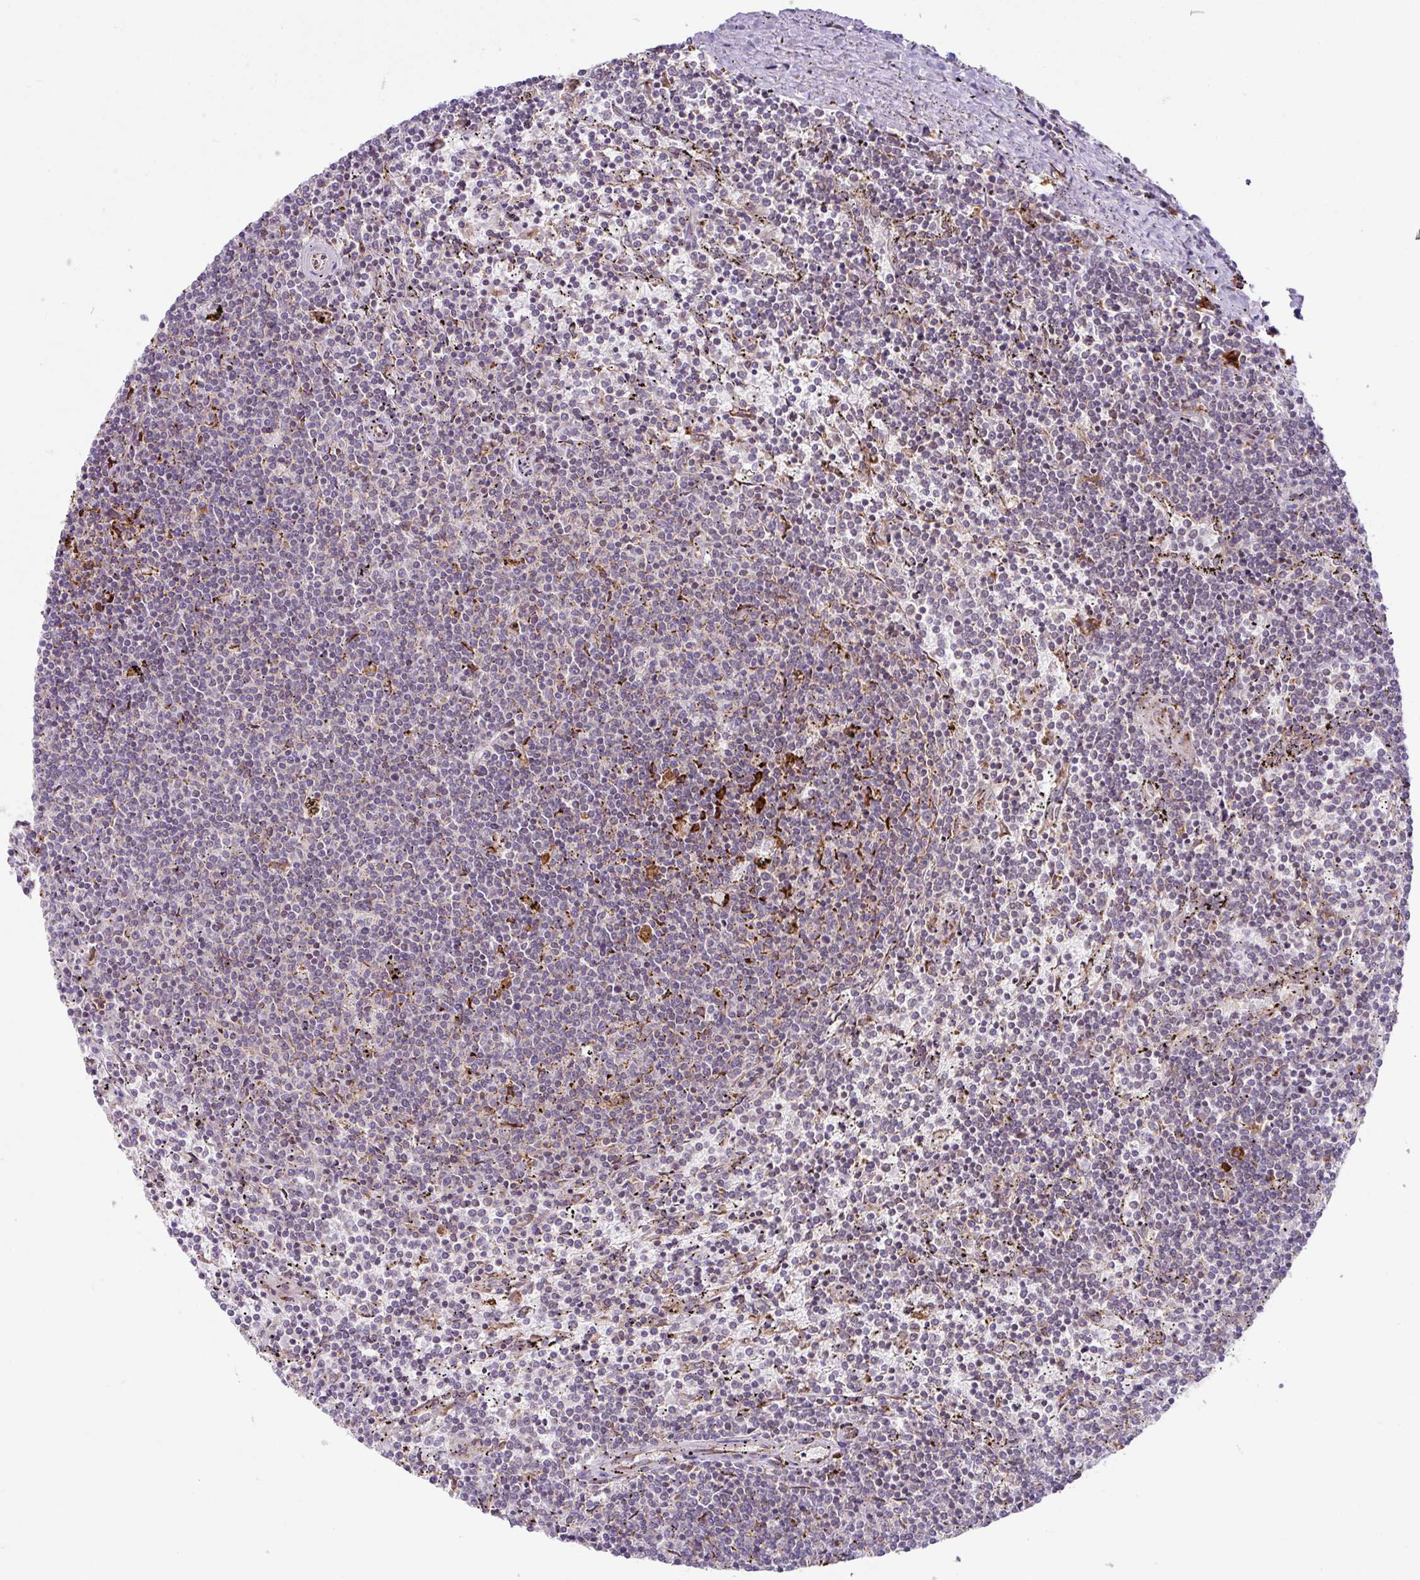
{"staining": {"intensity": "negative", "quantity": "none", "location": "none"}, "tissue": "lymphoma", "cell_type": "Tumor cells", "image_type": "cancer", "snomed": [{"axis": "morphology", "description": "Malignant lymphoma, non-Hodgkin's type, Low grade"}, {"axis": "topography", "description": "Spleen"}], "caption": "High magnification brightfield microscopy of malignant lymphoma, non-Hodgkin's type (low-grade) stained with DAB (brown) and counterstained with hematoxylin (blue): tumor cells show no significant positivity.", "gene": "SLC39A7", "patient": {"sex": "female", "age": 50}}